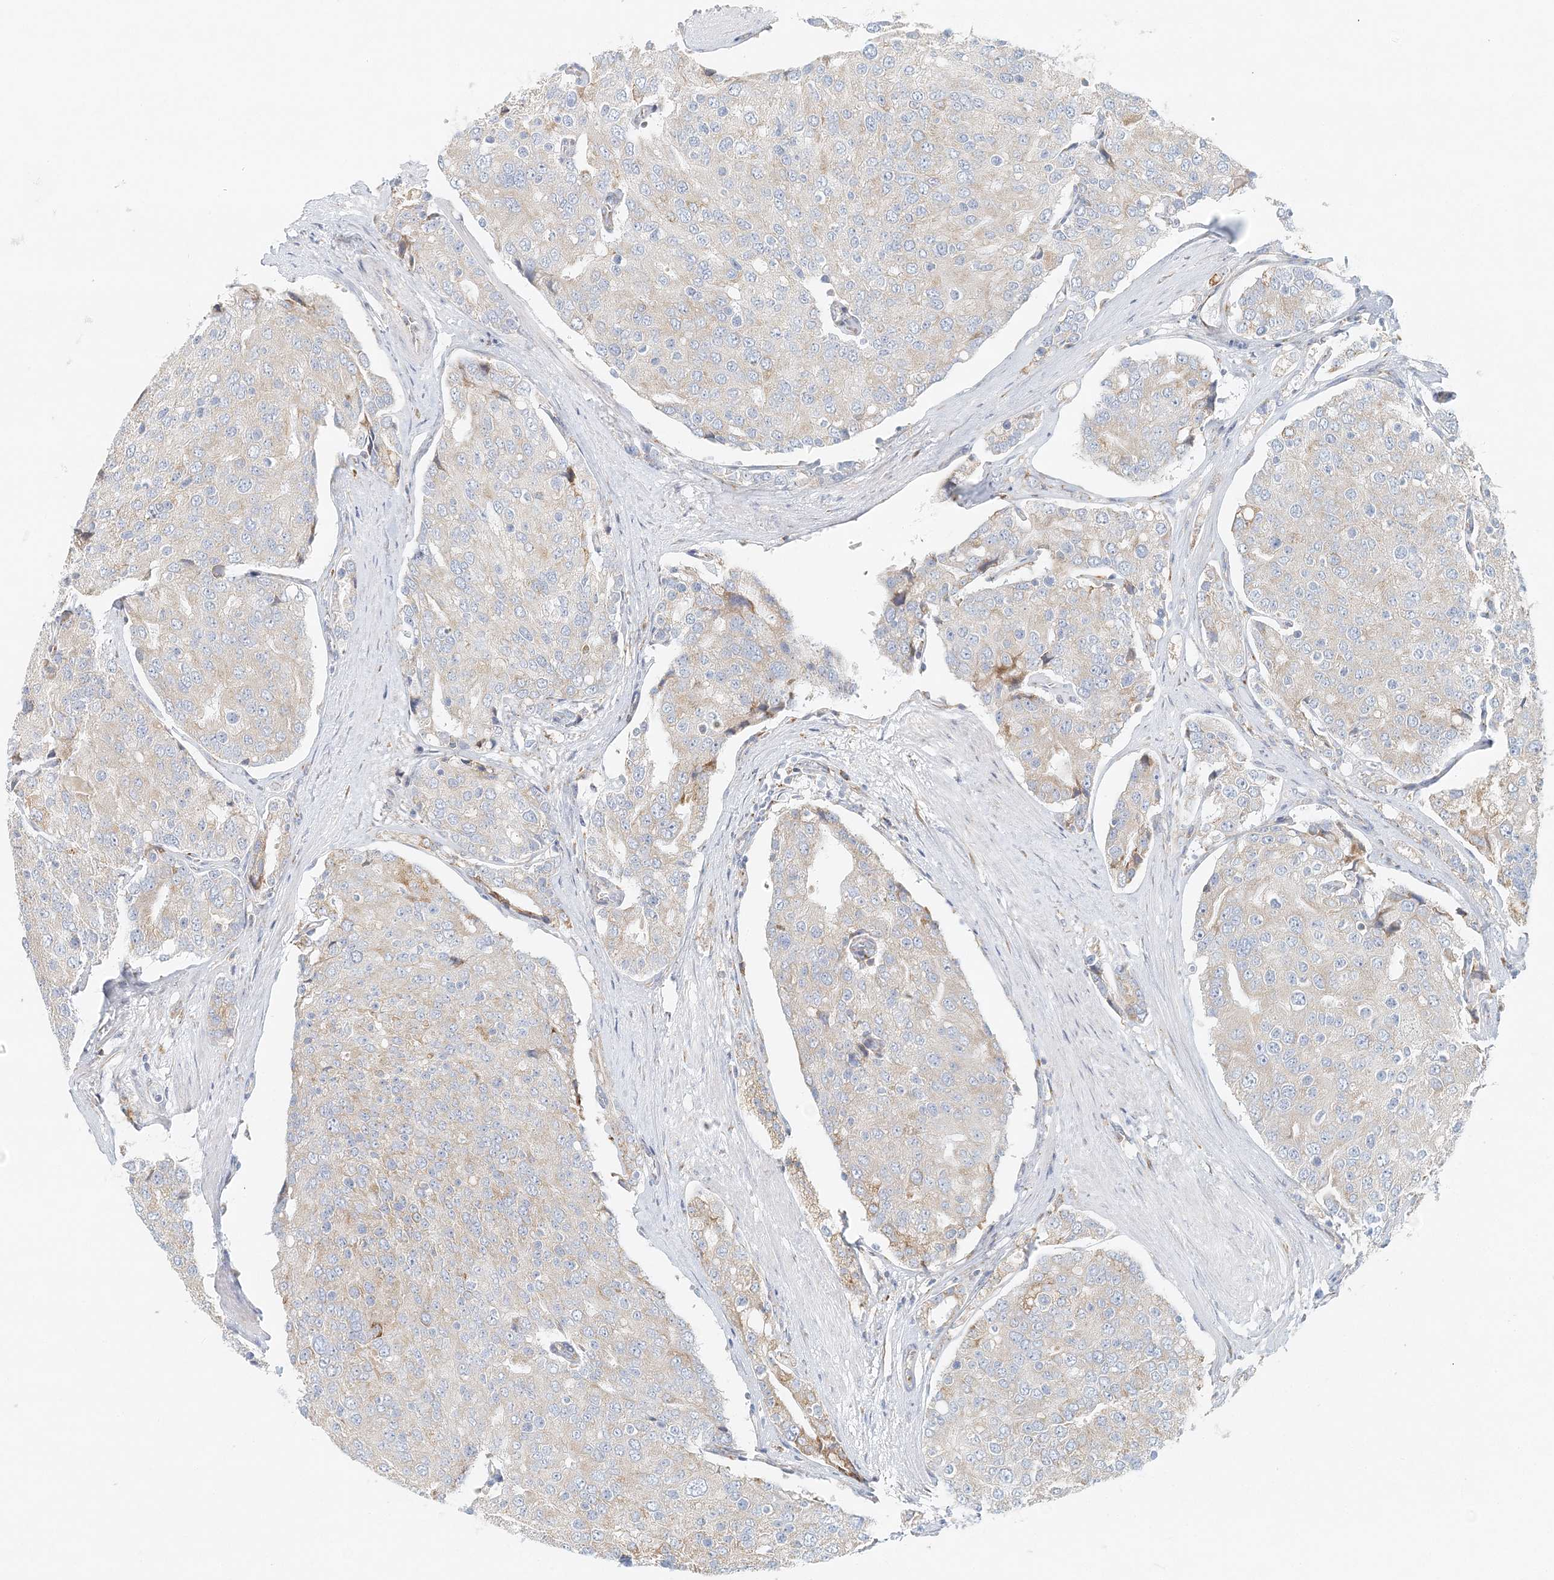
{"staining": {"intensity": "moderate", "quantity": "<25%", "location": "cytoplasmic/membranous"}, "tissue": "prostate cancer", "cell_type": "Tumor cells", "image_type": "cancer", "snomed": [{"axis": "morphology", "description": "Adenocarcinoma, High grade"}, {"axis": "topography", "description": "Prostate"}], "caption": "The micrograph exhibits a brown stain indicating the presence of a protein in the cytoplasmic/membranous of tumor cells in prostate cancer (adenocarcinoma (high-grade)).", "gene": "STK11IP", "patient": {"sex": "male", "age": 50}}